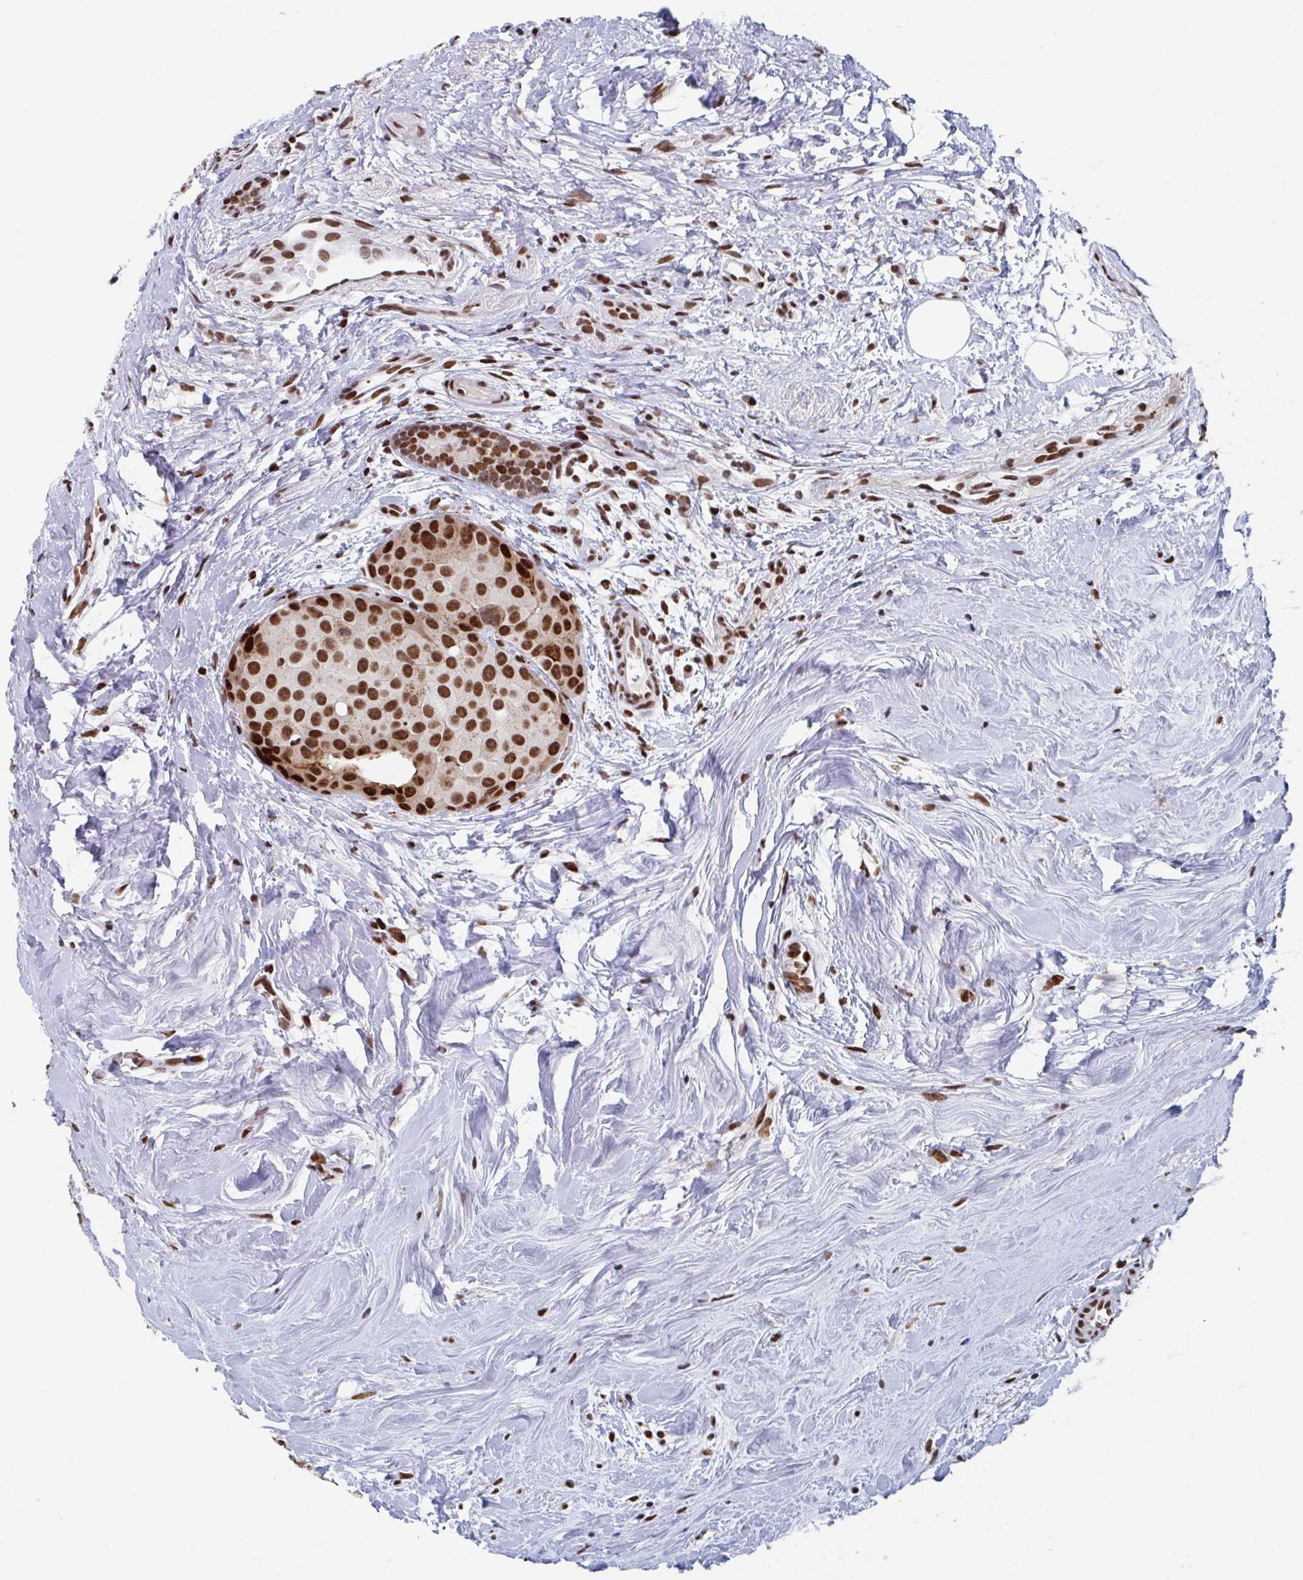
{"staining": {"intensity": "strong", "quantity": ">75%", "location": "nuclear"}, "tissue": "breast cancer", "cell_type": "Tumor cells", "image_type": "cancer", "snomed": [{"axis": "morphology", "description": "Duct carcinoma"}, {"axis": "topography", "description": "Breast"}], "caption": "DAB (3,3'-diaminobenzidine) immunohistochemical staining of human breast invasive ductal carcinoma demonstrates strong nuclear protein expression in approximately >75% of tumor cells. Ihc stains the protein in brown and the nuclei are stained blue.", "gene": "ZNF607", "patient": {"sex": "female", "age": 70}}